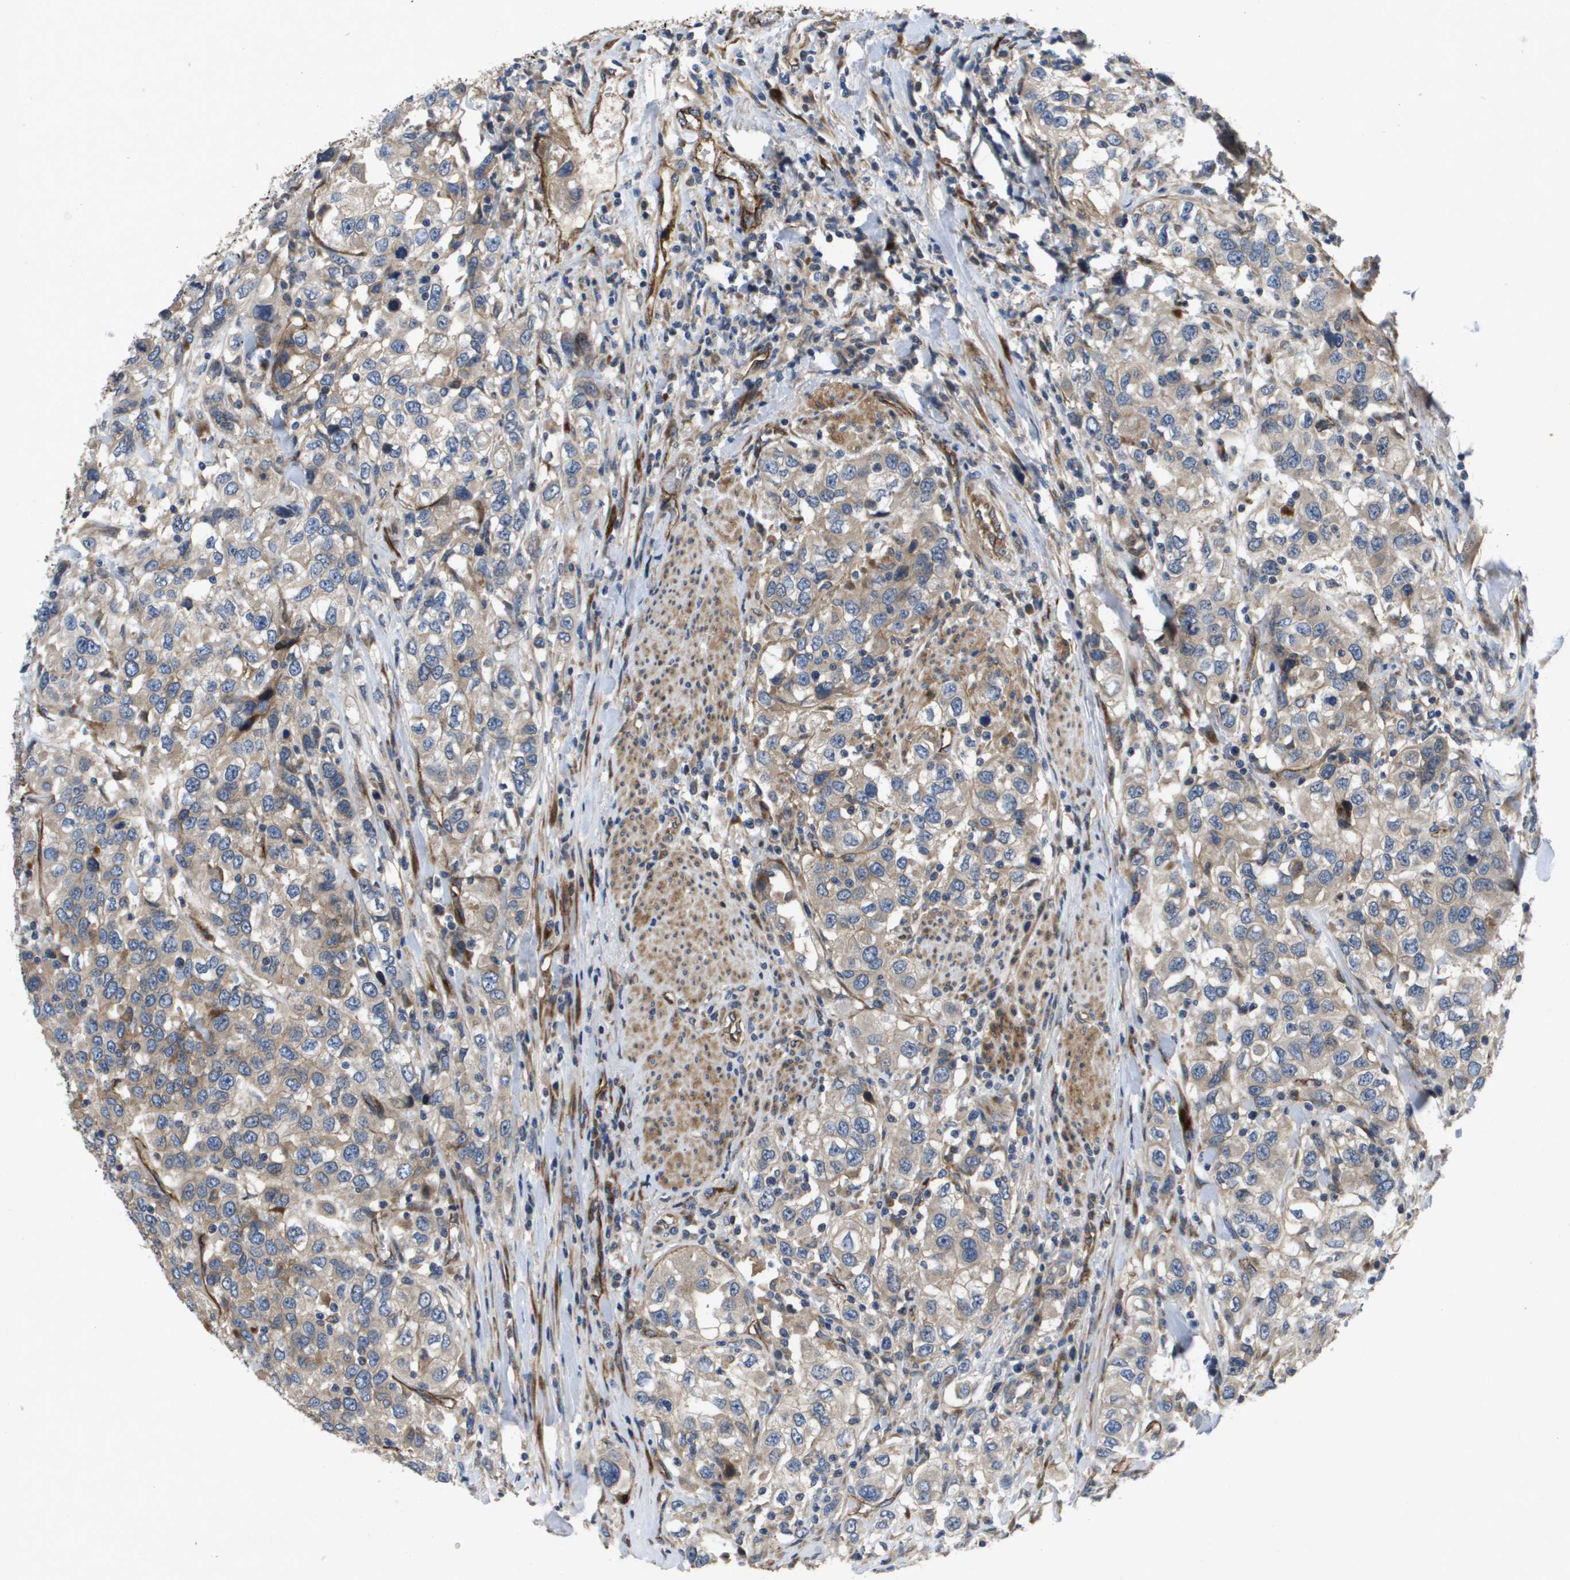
{"staining": {"intensity": "weak", "quantity": ">75%", "location": "cytoplasmic/membranous"}, "tissue": "urothelial cancer", "cell_type": "Tumor cells", "image_type": "cancer", "snomed": [{"axis": "morphology", "description": "Urothelial carcinoma, High grade"}, {"axis": "topography", "description": "Urinary bladder"}], "caption": "Urothelial cancer stained with immunohistochemistry (IHC) exhibits weak cytoplasmic/membranous expression in about >75% of tumor cells.", "gene": "ENTPD2", "patient": {"sex": "female", "age": 80}}